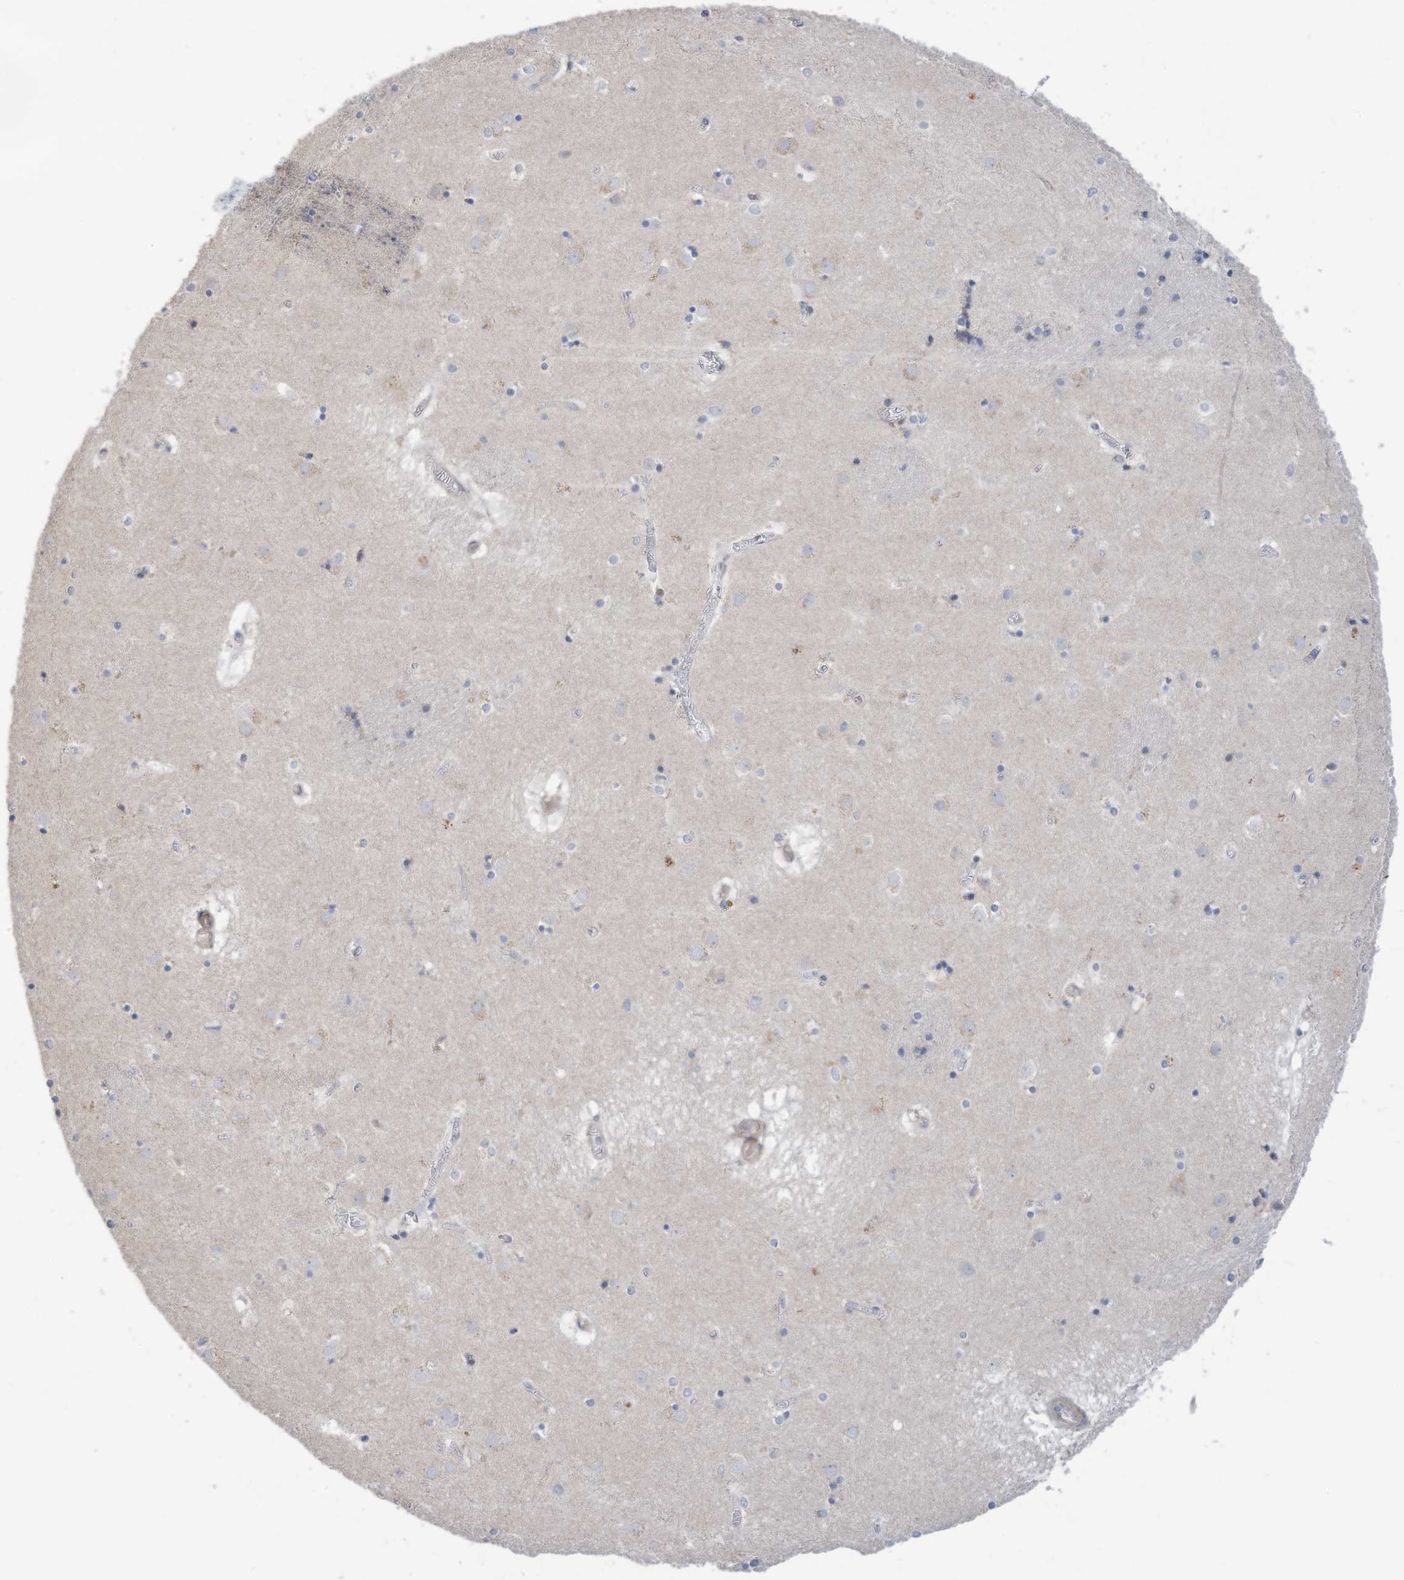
{"staining": {"intensity": "negative", "quantity": "none", "location": "none"}, "tissue": "caudate", "cell_type": "Glial cells", "image_type": "normal", "snomed": [{"axis": "morphology", "description": "Normal tissue, NOS"}, {"axis": "topography", "description": "Lateral ventricle wall"}], "caption": "Glial cells show no significant protein positivity in benign caudate. (Brightfield microscopy of DAB (3,3'-diaminobenzidine) immunohistochemistry at high magnification).", "gene": "ZNF292", "patient": {"sex": "male", "age": 70}}